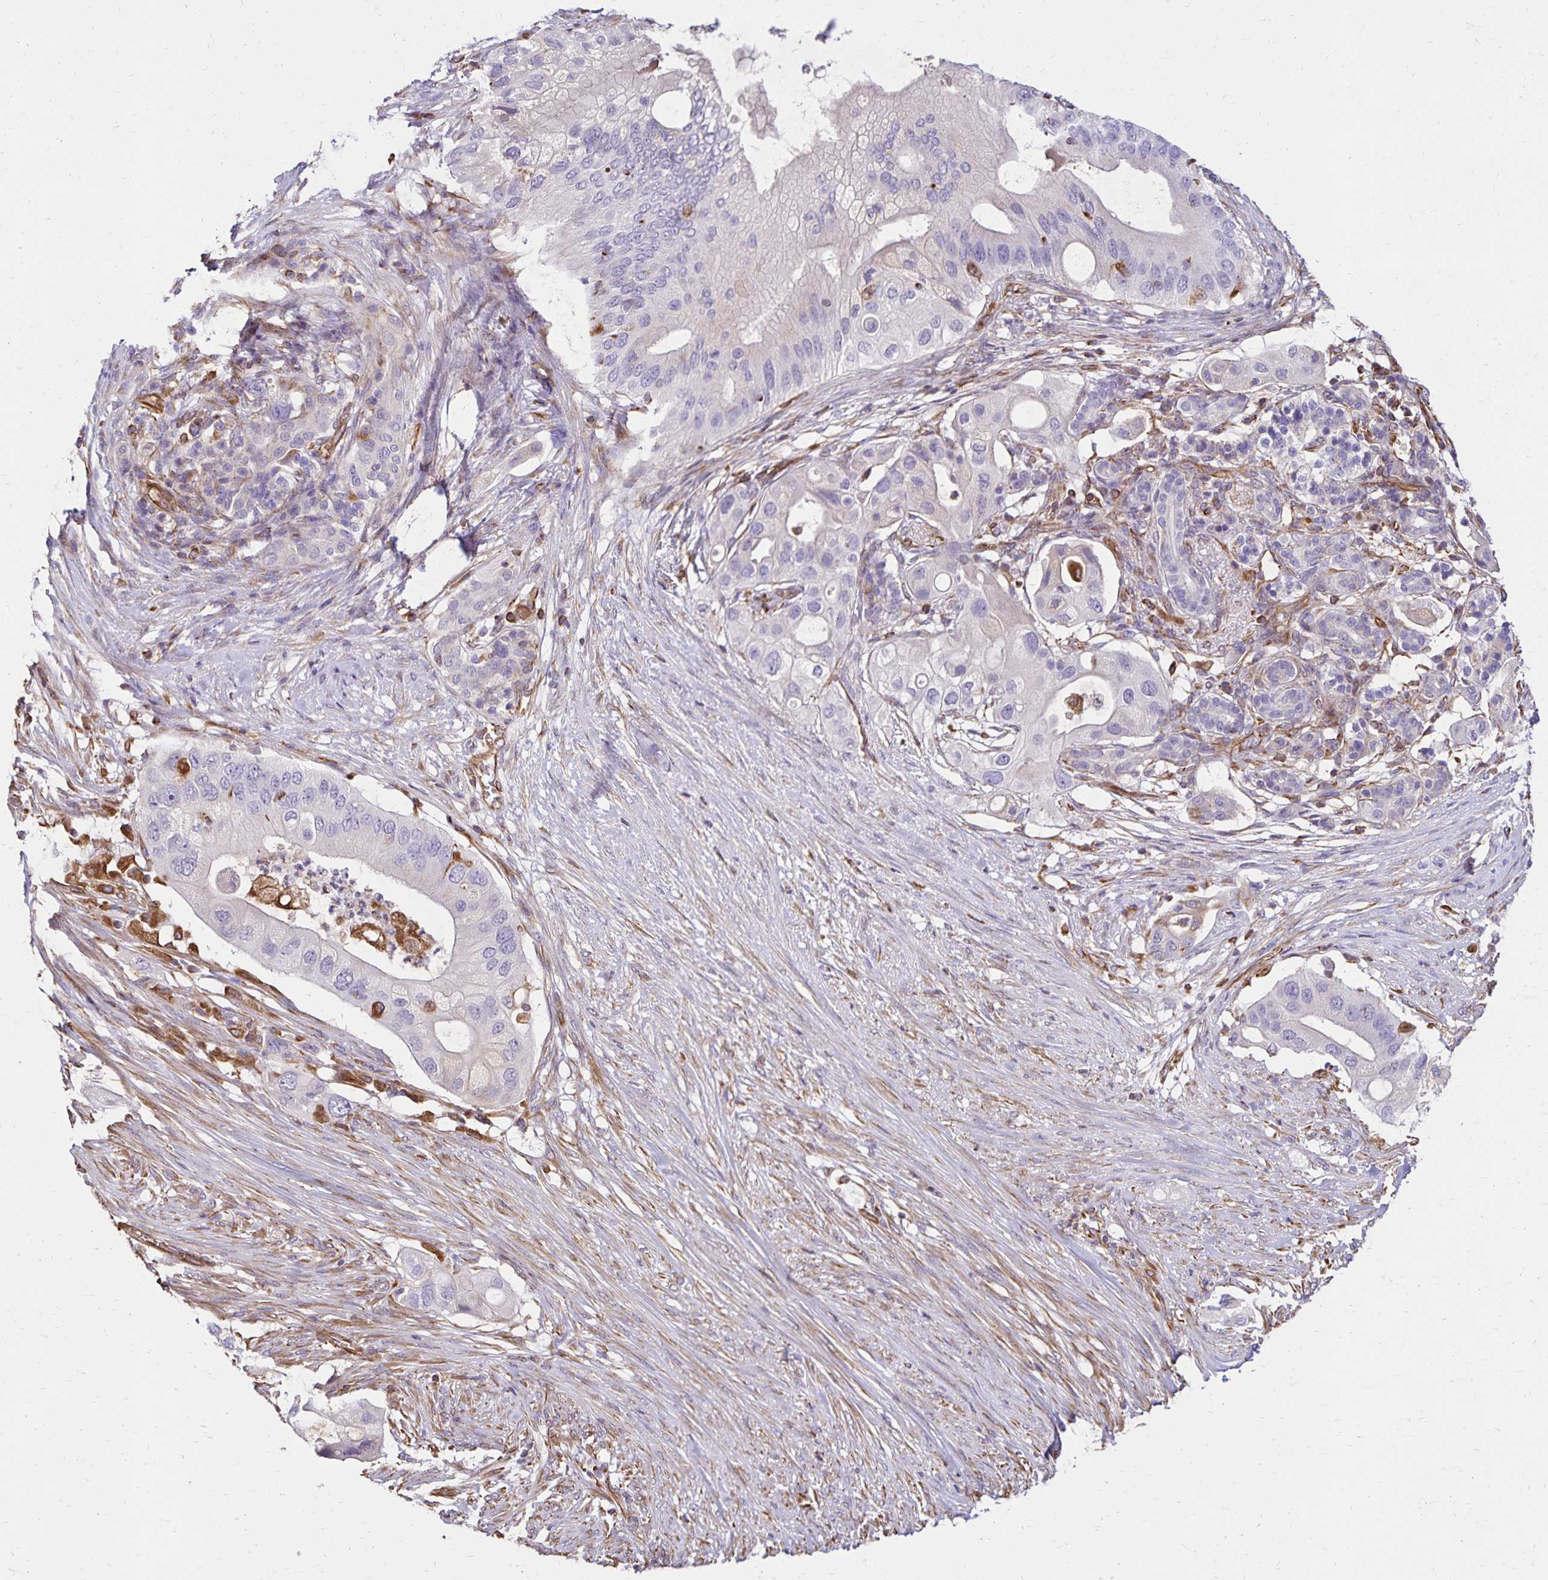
{"staining": {"intensity": "negative", "quantity": "none", "location": "none"}, "tissue": "pancreatic cancer", "cell_type": "Tumor cells", "image_type": "cancer", "snomed": [{"axis": "morphology", "description": "Adenocarcinoma, NOS"}, {"axis": "topography", "description": "Pancreas"}], "caption": "Immunohistochemistry (IHC) image of pancreatic adenocarcinoma stained for a protein (brown), which demonstrates no positivity in tumor cells. The staining is performed using DAB brown chromogen with nuclei counter-stained in using hematoxylin.", "gene": "TRPV6", "patient": {"sex": "female", "age": 72}}